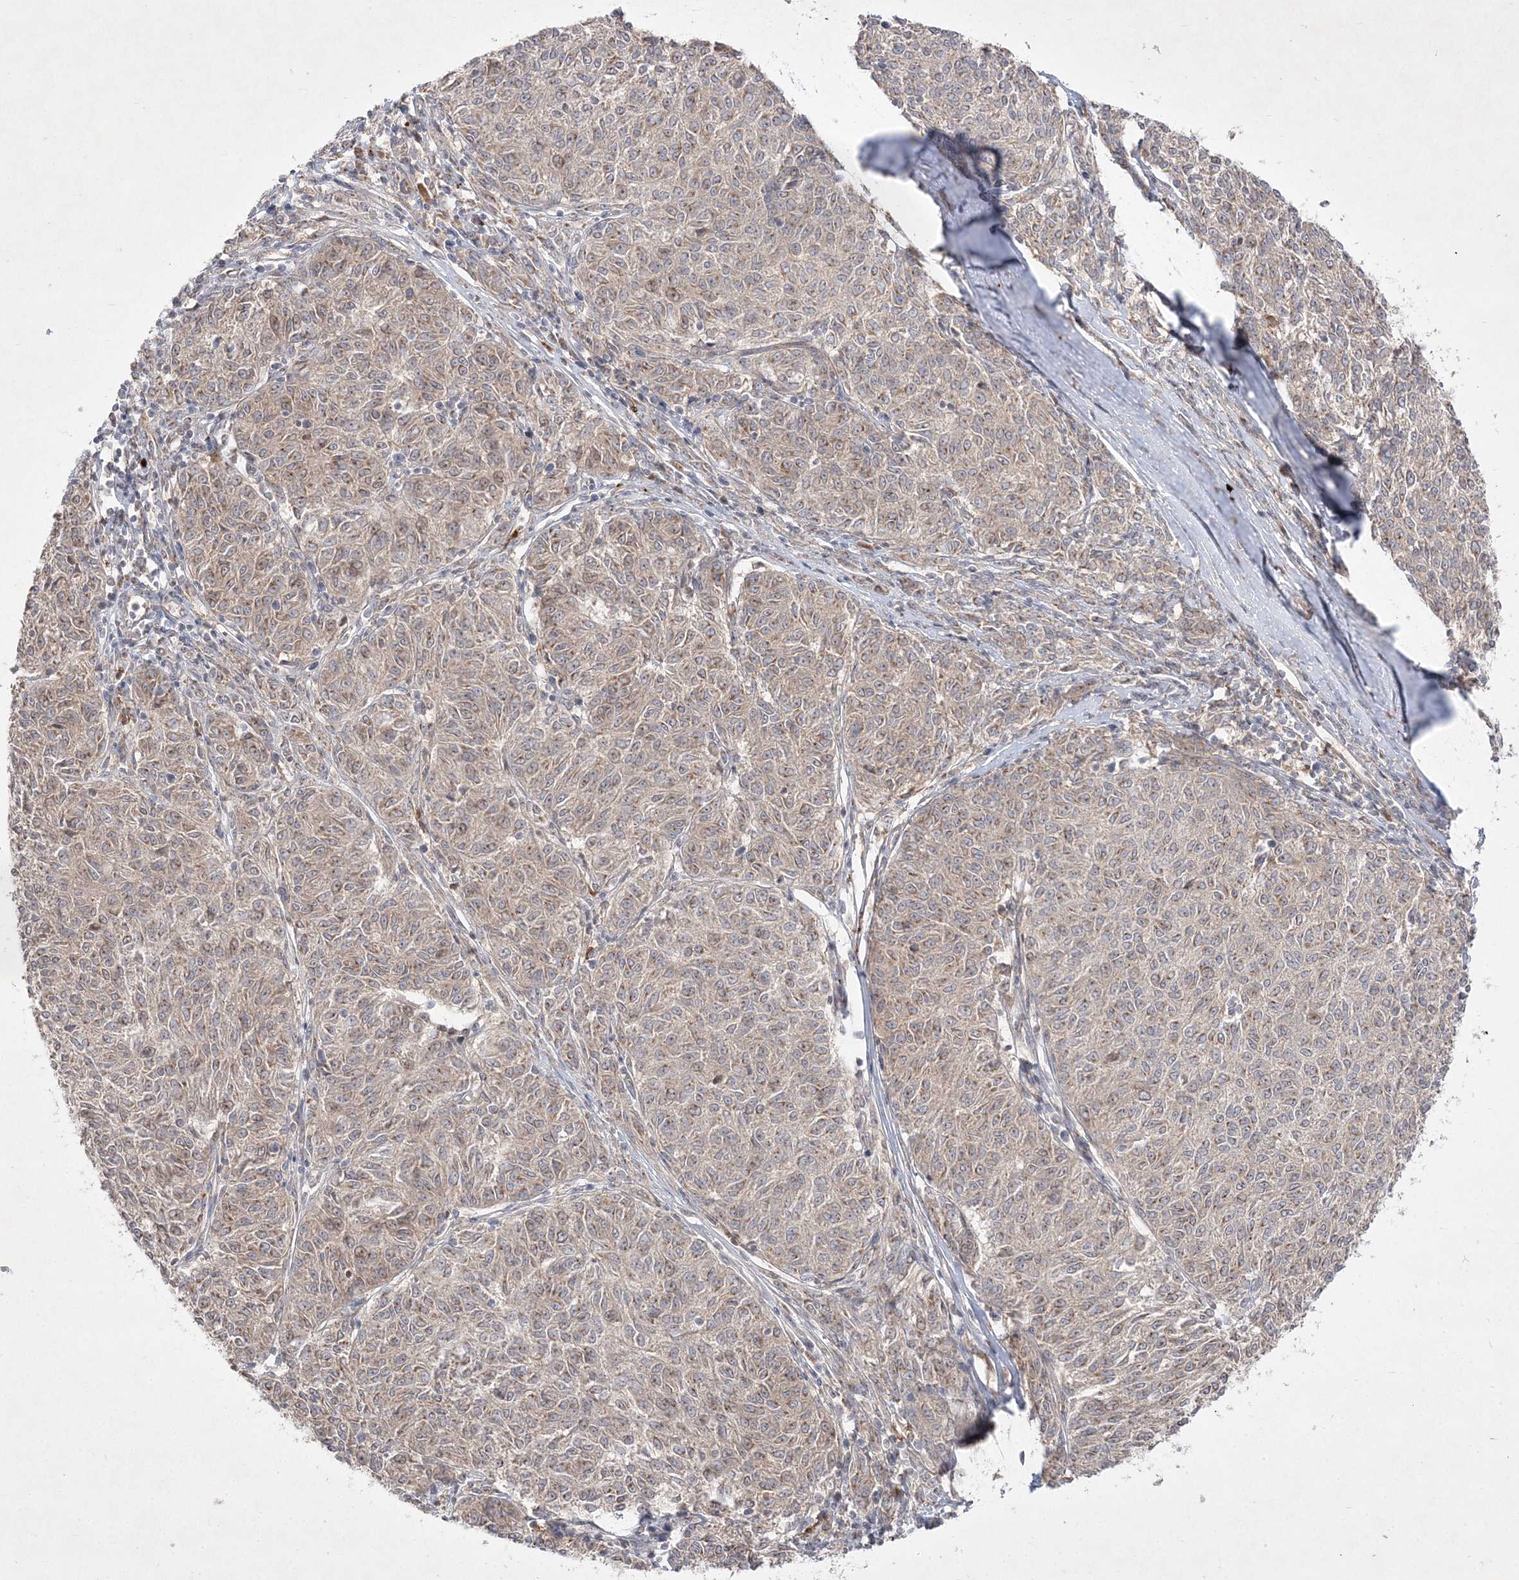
{"staining": {"intensity": "weak", "quantity": ">75%", "location": "cytoplasmic/membranous"}, "tissue": "melanoma", "cell_type": "Tumor cells", "image_type": "cancer", "snomed": [{"axis": "morphology", "description": "Malignant melanoma, NOS"}, {"axis": "topography", "description": "Skin"}], "caption": "Malignant melanoma stained with a protein marker shows weak staining in tumor cells.", "gene": "CLNK", "patient": {"sex": "female", "age": 72}}